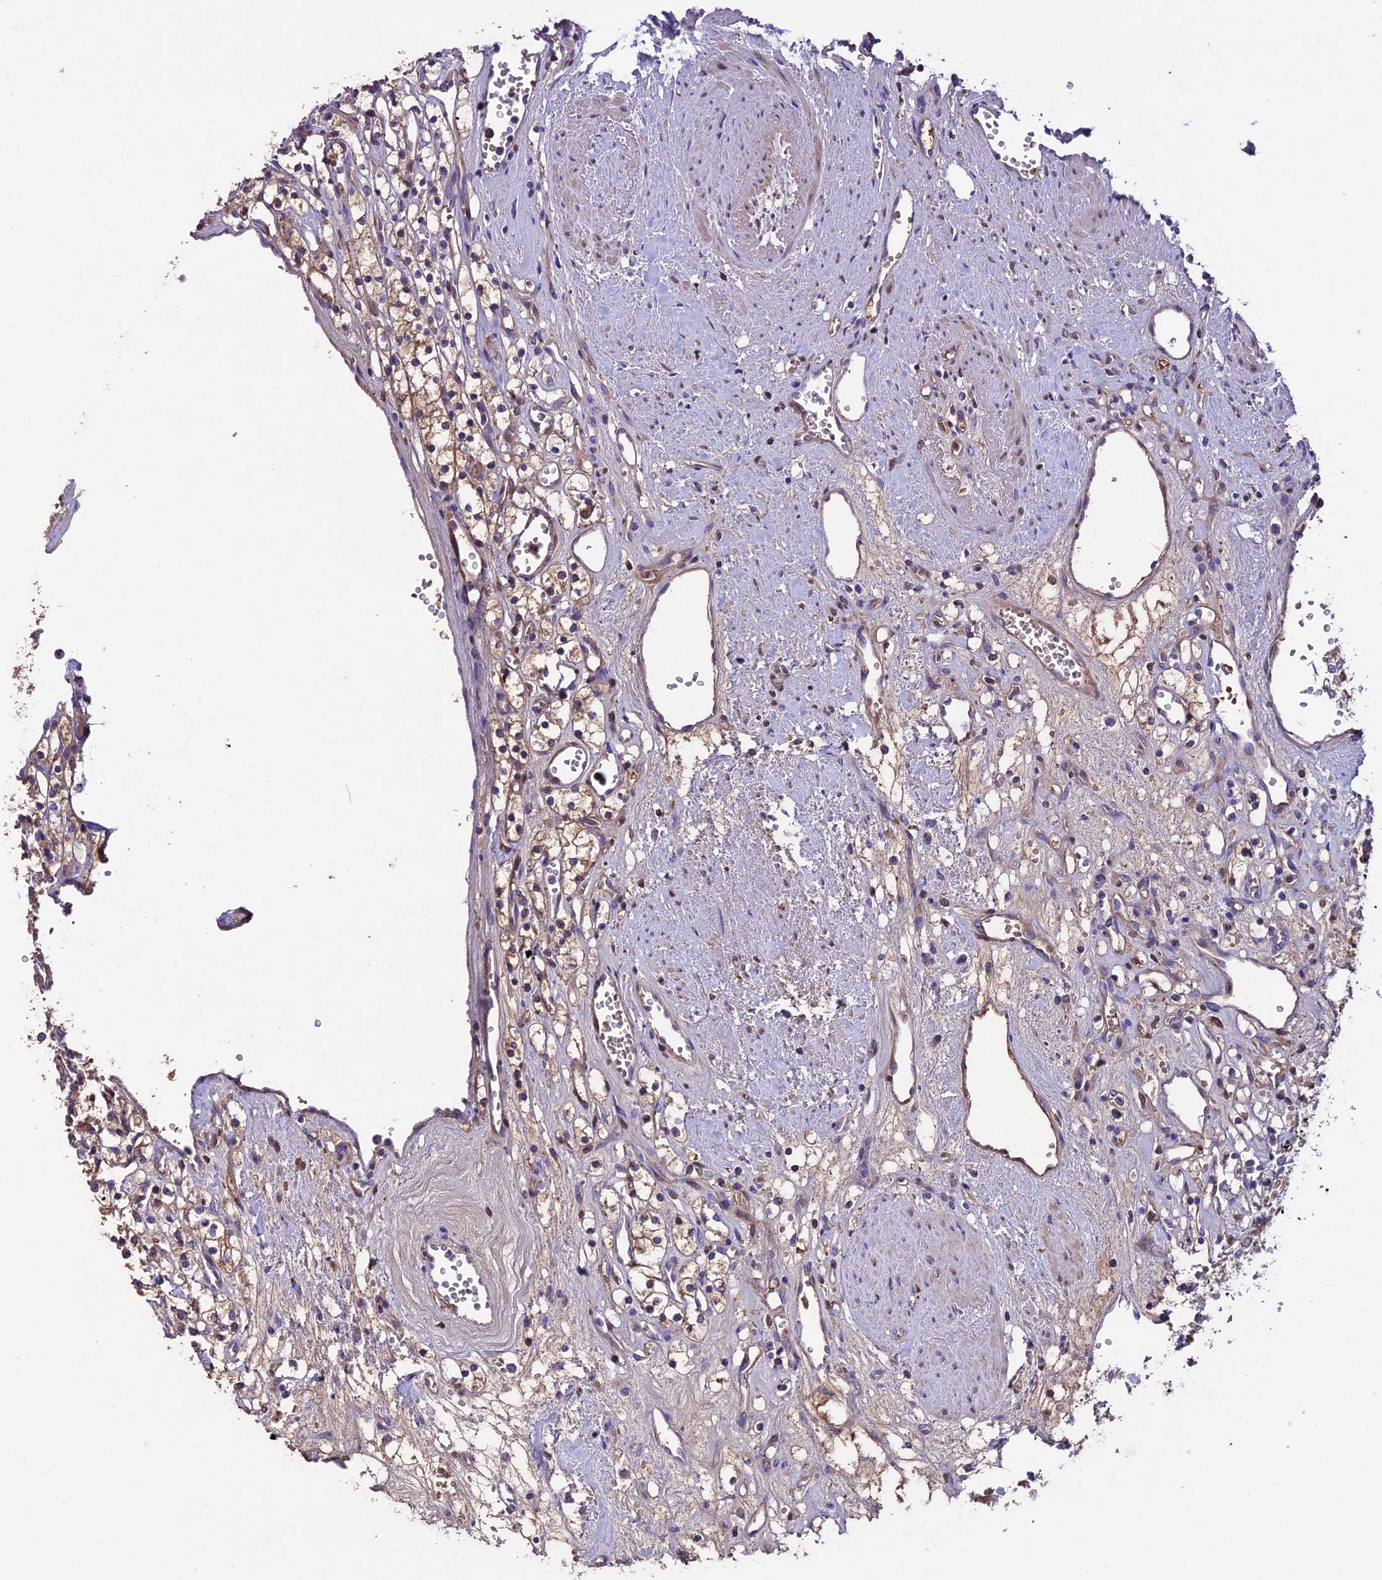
{"staining": {"intensity": "weak", "quantity": ">75%", "location": "cytoplasmic/membranous"}, "tissue": "renal cancer", "cell_type": "Tumor cells", "image_type": "cancer", "snomed": [{"axis": "morphology", "description": "Adenocarcinoma, NOS"}, {"axis": "topography", "description": "Kidney"}], "caption": "Weak cytoplasmic/membranous positivity for a protein is seen in about >75% of tumor cells of renal adenocarcinoma using immunohistochemistry.", "gene": "TCP11L2", "patient": {"sex": "female", "age": 59}}